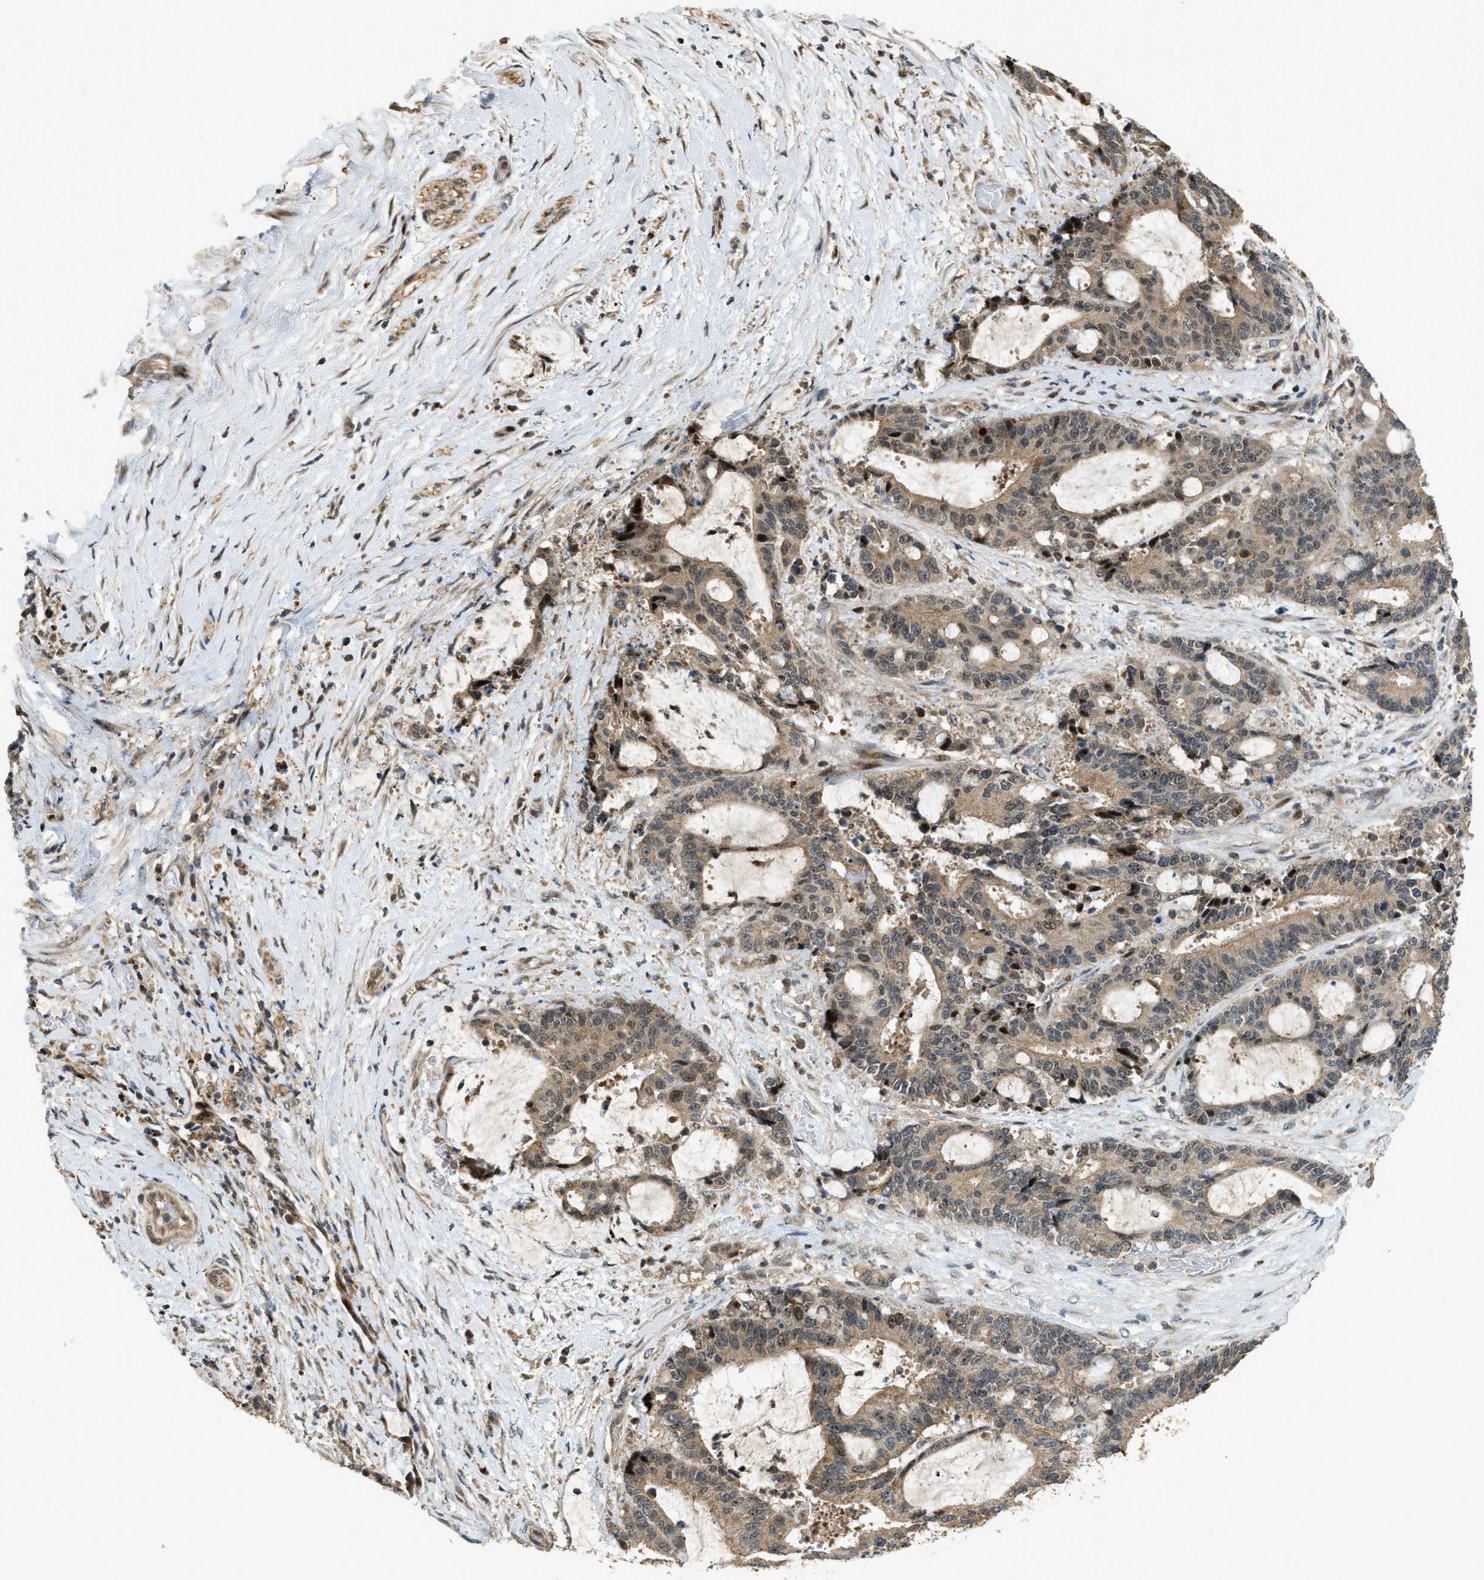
{"staining": {"intensity": "strong", "quantity": "25%-75%", "location": "cytoplasmic/membranous,nuclear"}, "tissue": "liver cancer", "cell_type": "Tumor cells", "image_type": "cancer", "snomed": [{"axis": "morphology", "description": "Normal tissue, NOS"}, {"axis": "morphology", "description": "Cholangiocarcinoma"}, {"axis": "topography", "description": "Liver"}, {"axis": "topography", "description": "Peripheral nerve tissue"}], "caption": "High-power microscopy captured an immunohistochemistry (IHC) micrograph of liver cancer (cholangiocarcinoma), revealing strong cytoplasmic/membranous and nuclear expression in about 25%-75% of tumor cells. (Stains: DAB in brown, nuclei in blue, Microscopy: brightfield microscopy at high magnification).", "gene": "TRAPPC14", "patient": {"sex": "female", "age": 73}}